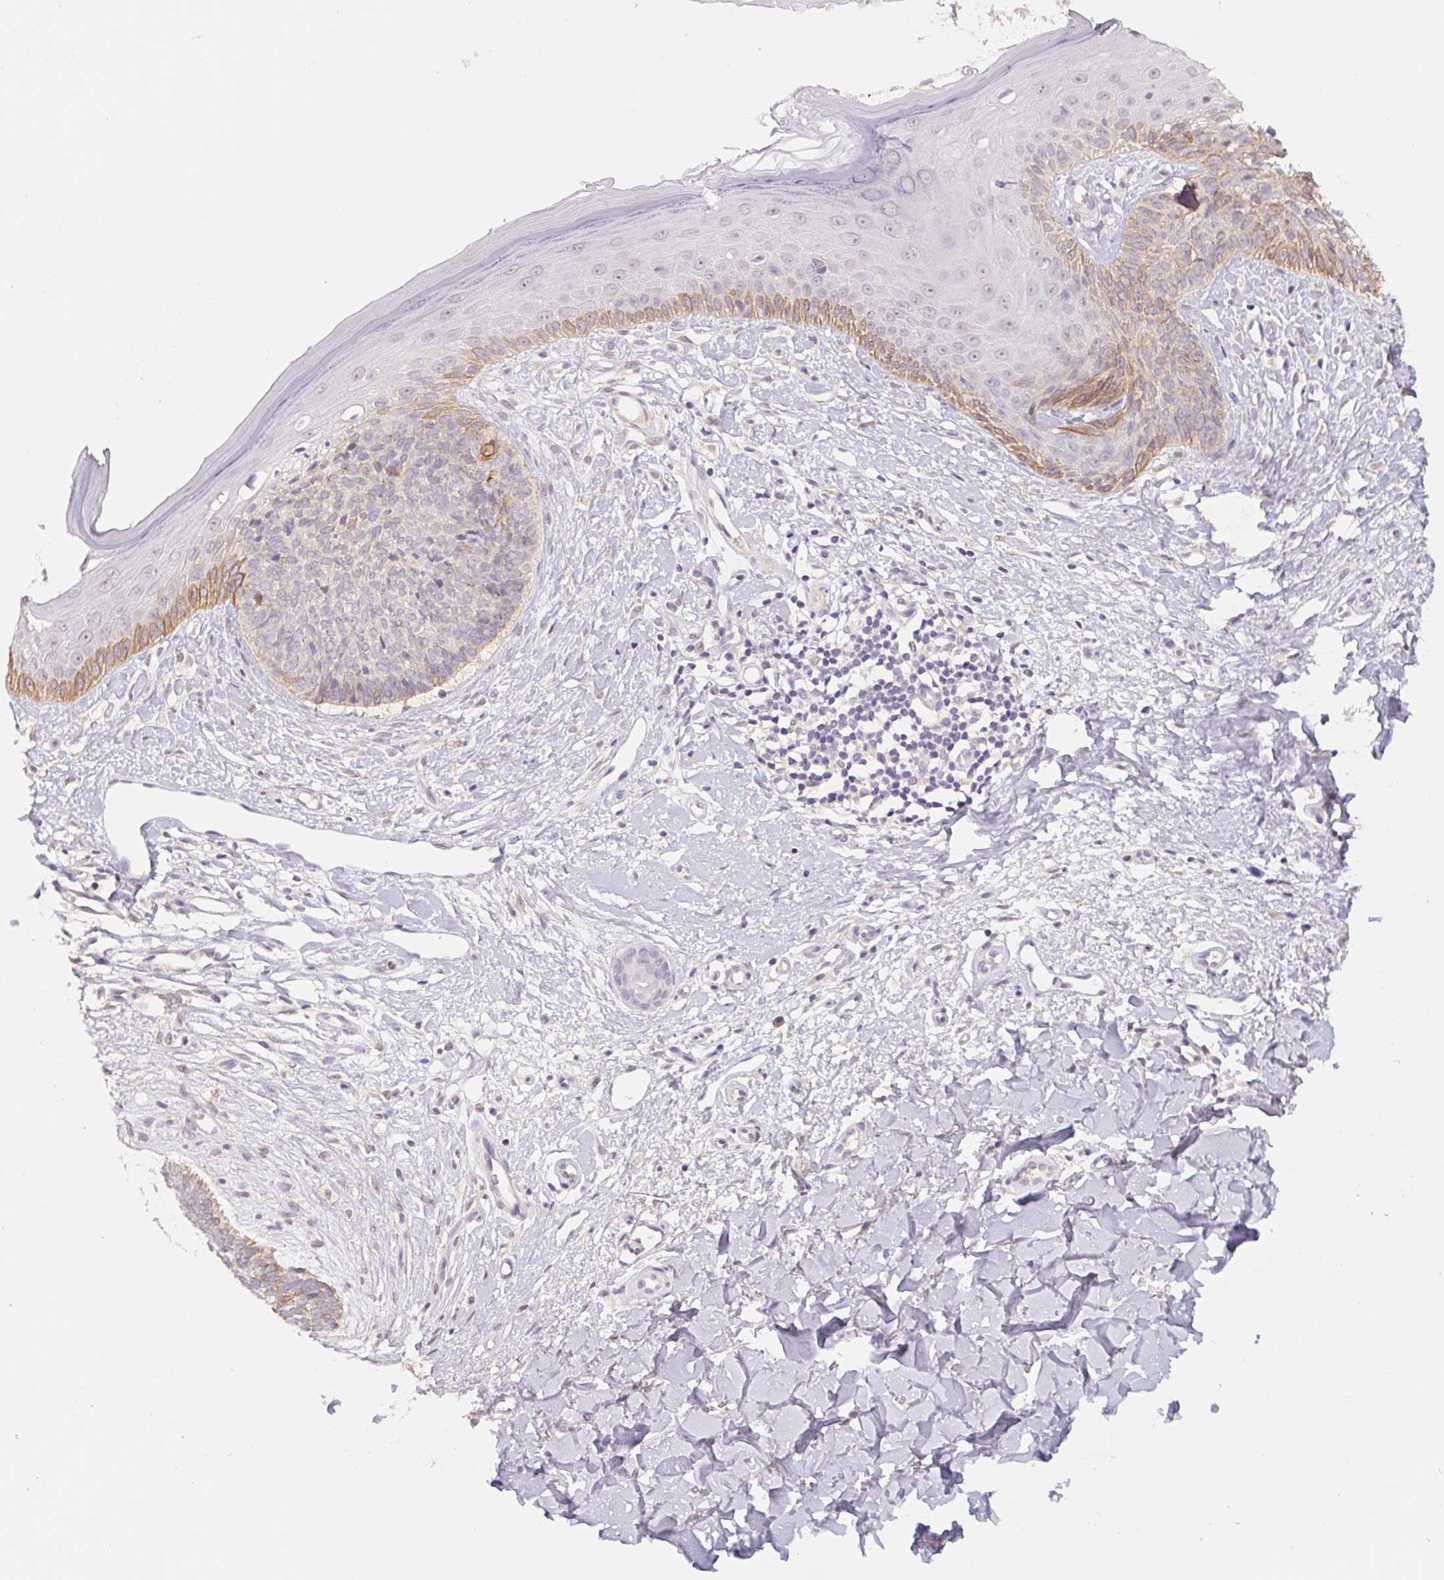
{"staining": {"intensity": "negative", "quantity": "none", "location": "none"}, "tissue": "skin cancer", "cell_type": "Tumor cells", "image_type": "cancer", "snomed": [{"axis": "morphology", "description": "Basal cell carcinoma"}, {"axis": "topography", "description": "Skin"}], "caption": "Immunohistochemistry image of neoplastic tissue: skin basal cell carcinoma stained with DAB (3,3'-diaminobenzidine) reveals no significant protein expression in tumor cells.", "gene": "PNMA8B", "patient": {"sex": "male", "age": 51}}